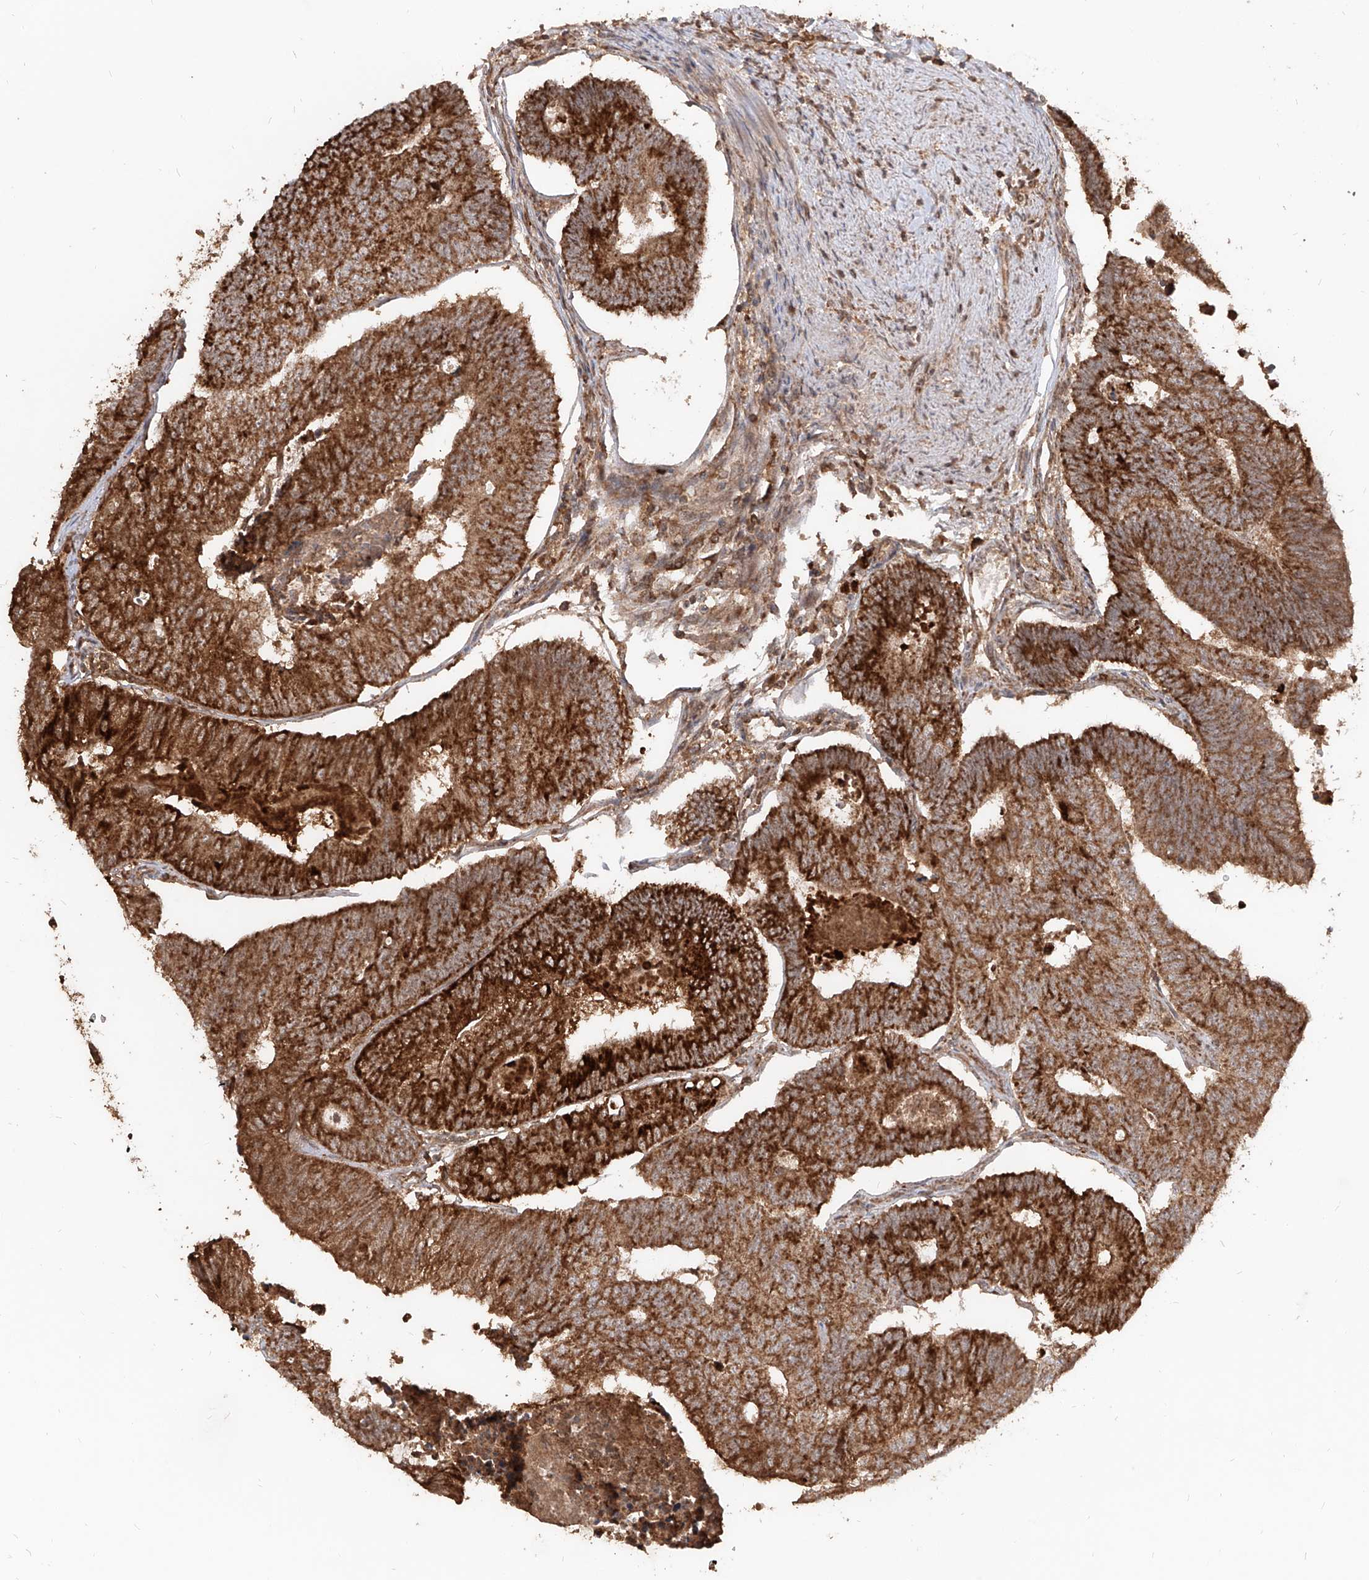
{"staining": {"intensity": "strong", "quantity": ">75%", "location": "cytoplasmic/membranous"}, "tissue": "colorectal cancer", "cell_type": "Tumor cells", "image_type": "cancer", "snomed": [{"axis": "morphology", "description": "Adenocarcinoma, NOS"}, {"axis": "topography", "description": "Colon"}], "caption": "About >75% of tumor cells in human colorectal cancer (adenocarcinoma) reveal strong cytoplasmic/membranous protein expression as visualized by brown immunohistochemical staining.", "gene": "AIM2", "patient": {"sex": "female", "age": 67}}